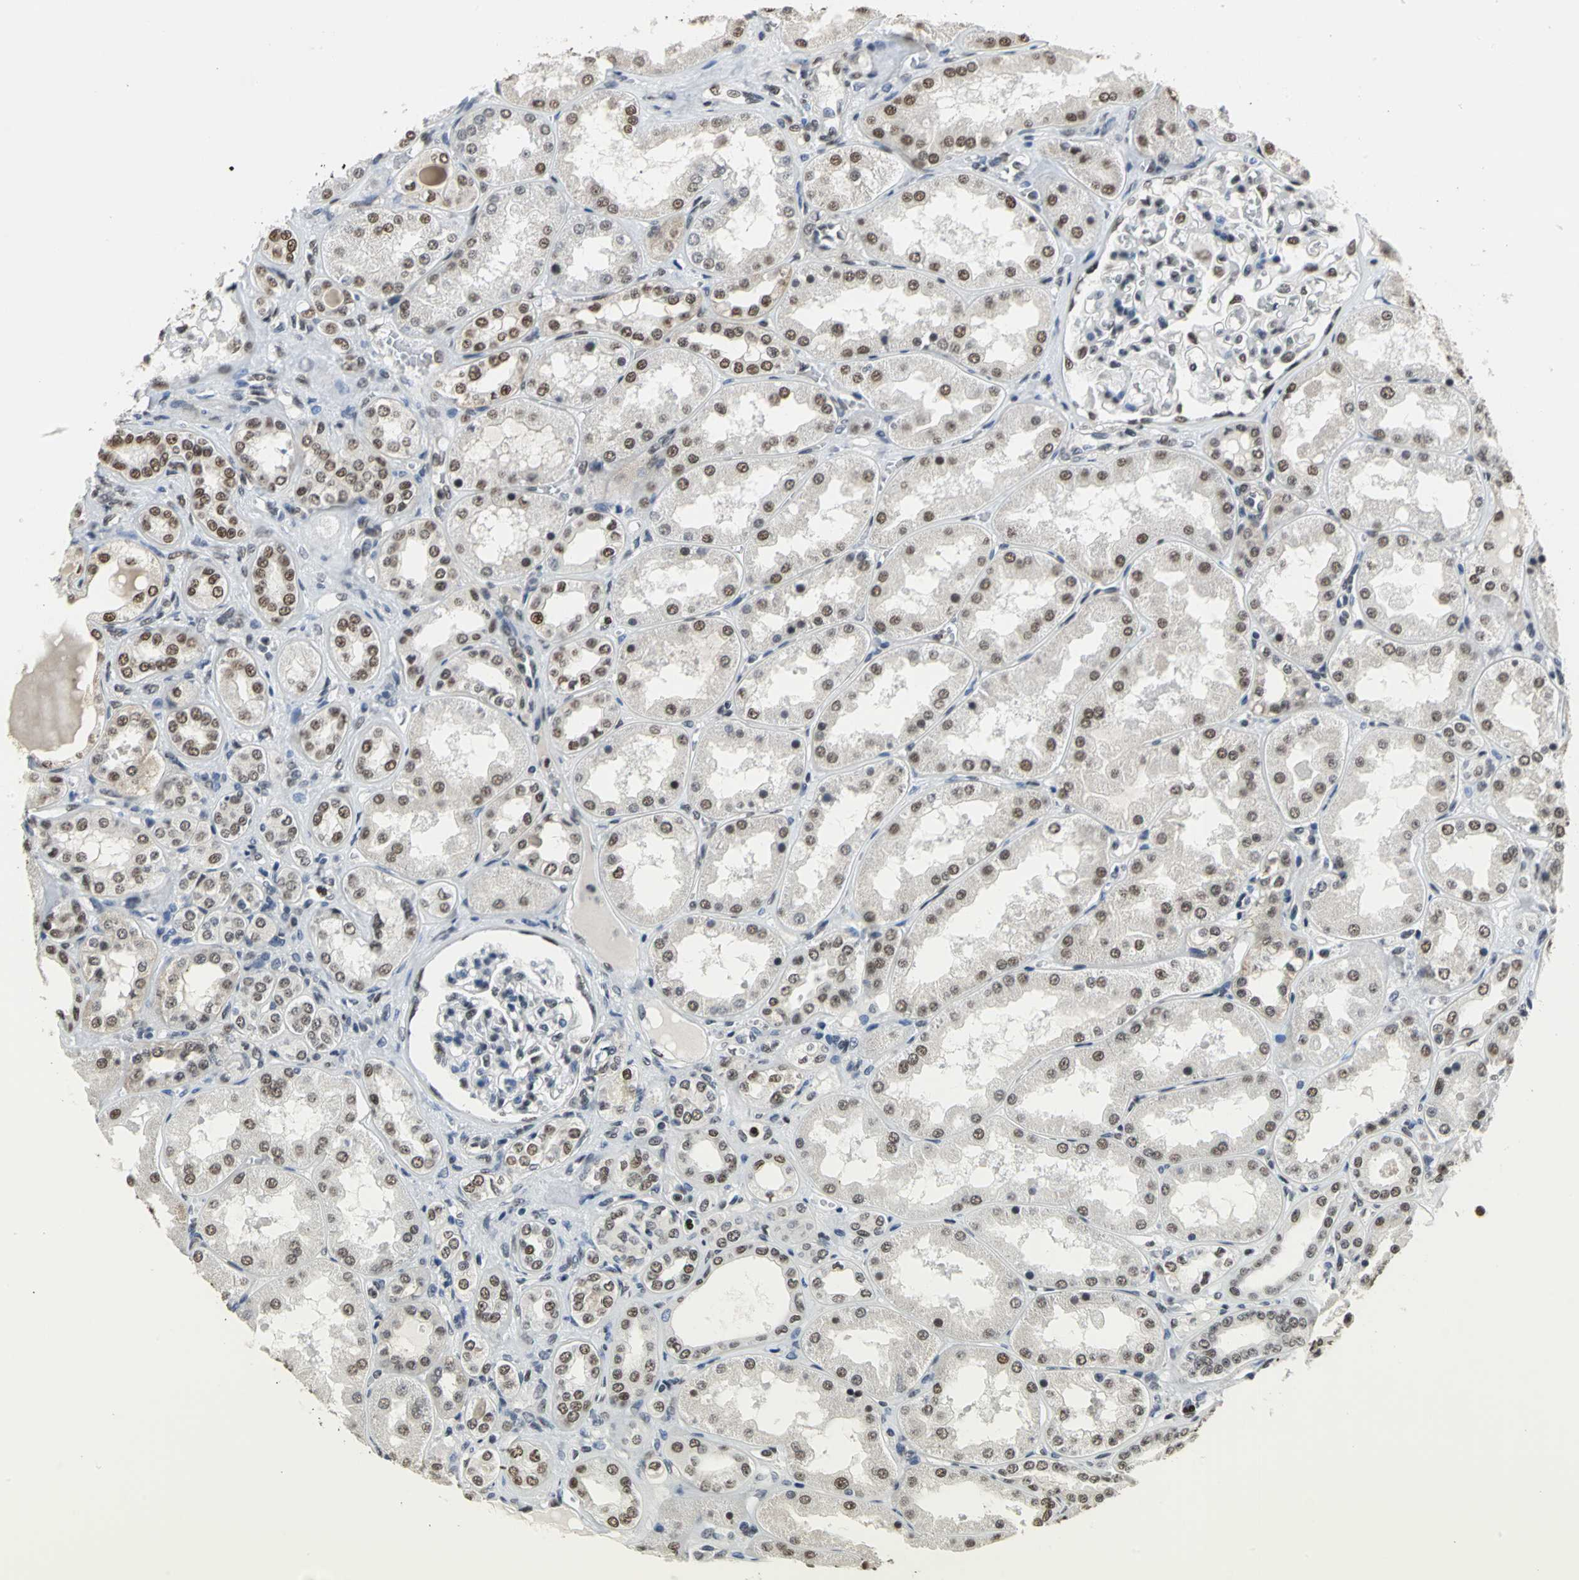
{"staining": {"intensity": "strong", "quantity": ">75%", "location": "nuclear"}, "tissue": "kidney", "cell_type": "Cells in glomeruli", "image_type": "normal", "snomed": [{"axis": "morphology", "description": "Normal tissue, NOS"}, {"axis": "topography", "description": "Kidney"}], "caption": "Kidney stained for a protein displays strong nuclear positivity in cells in glomeruli. (Brightfield microscopy of DAB IHC at high magnification).", "gene": "CCDC88C", "patient": {"sex": "female", "age": 56}}